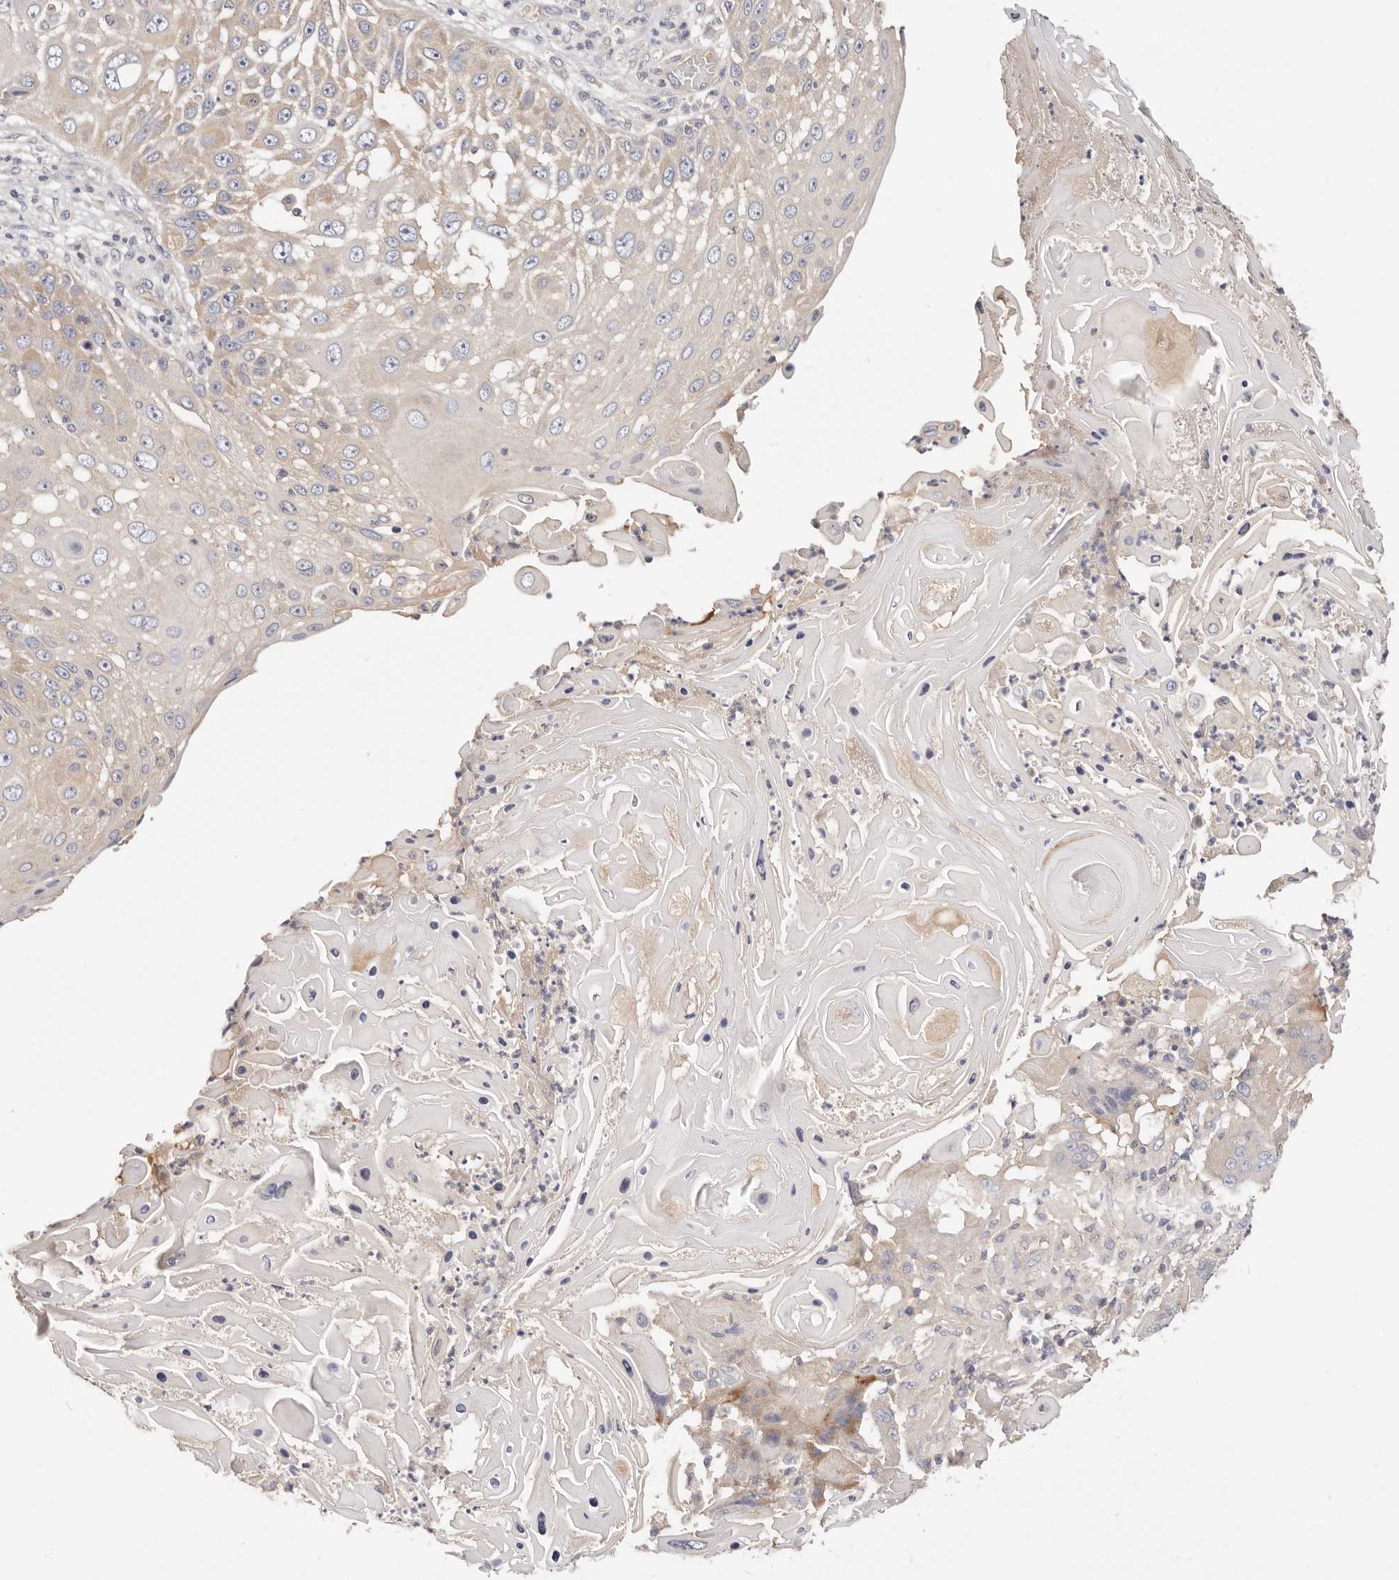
{"staining": {"intensity": "weak", "quantity": "25%-75%", "location": "cytoplasmic/membranous"}, "tissue": "skin cancer", "cell_type": "Tumor cells", "image_type": "cancer", "snomed": [{"axis": "morphology", "description": "Squamous cell carcinoma, NOS"}, {"axis": "topography", "description": "Skin"}], "caption": "Tumor cells exhibit weak cytoplasmic/membranous expression in approximately 25%-75% of cells in skin cancer. The protein of interest is stained brown, and the nuclei are stained in blue (DAB (3,3'-diaminobenzidine) IHC with brightfield microscopy, high magnification).", "gene": "KCMF1", "patient": {"sex": "female", "age": 44}}